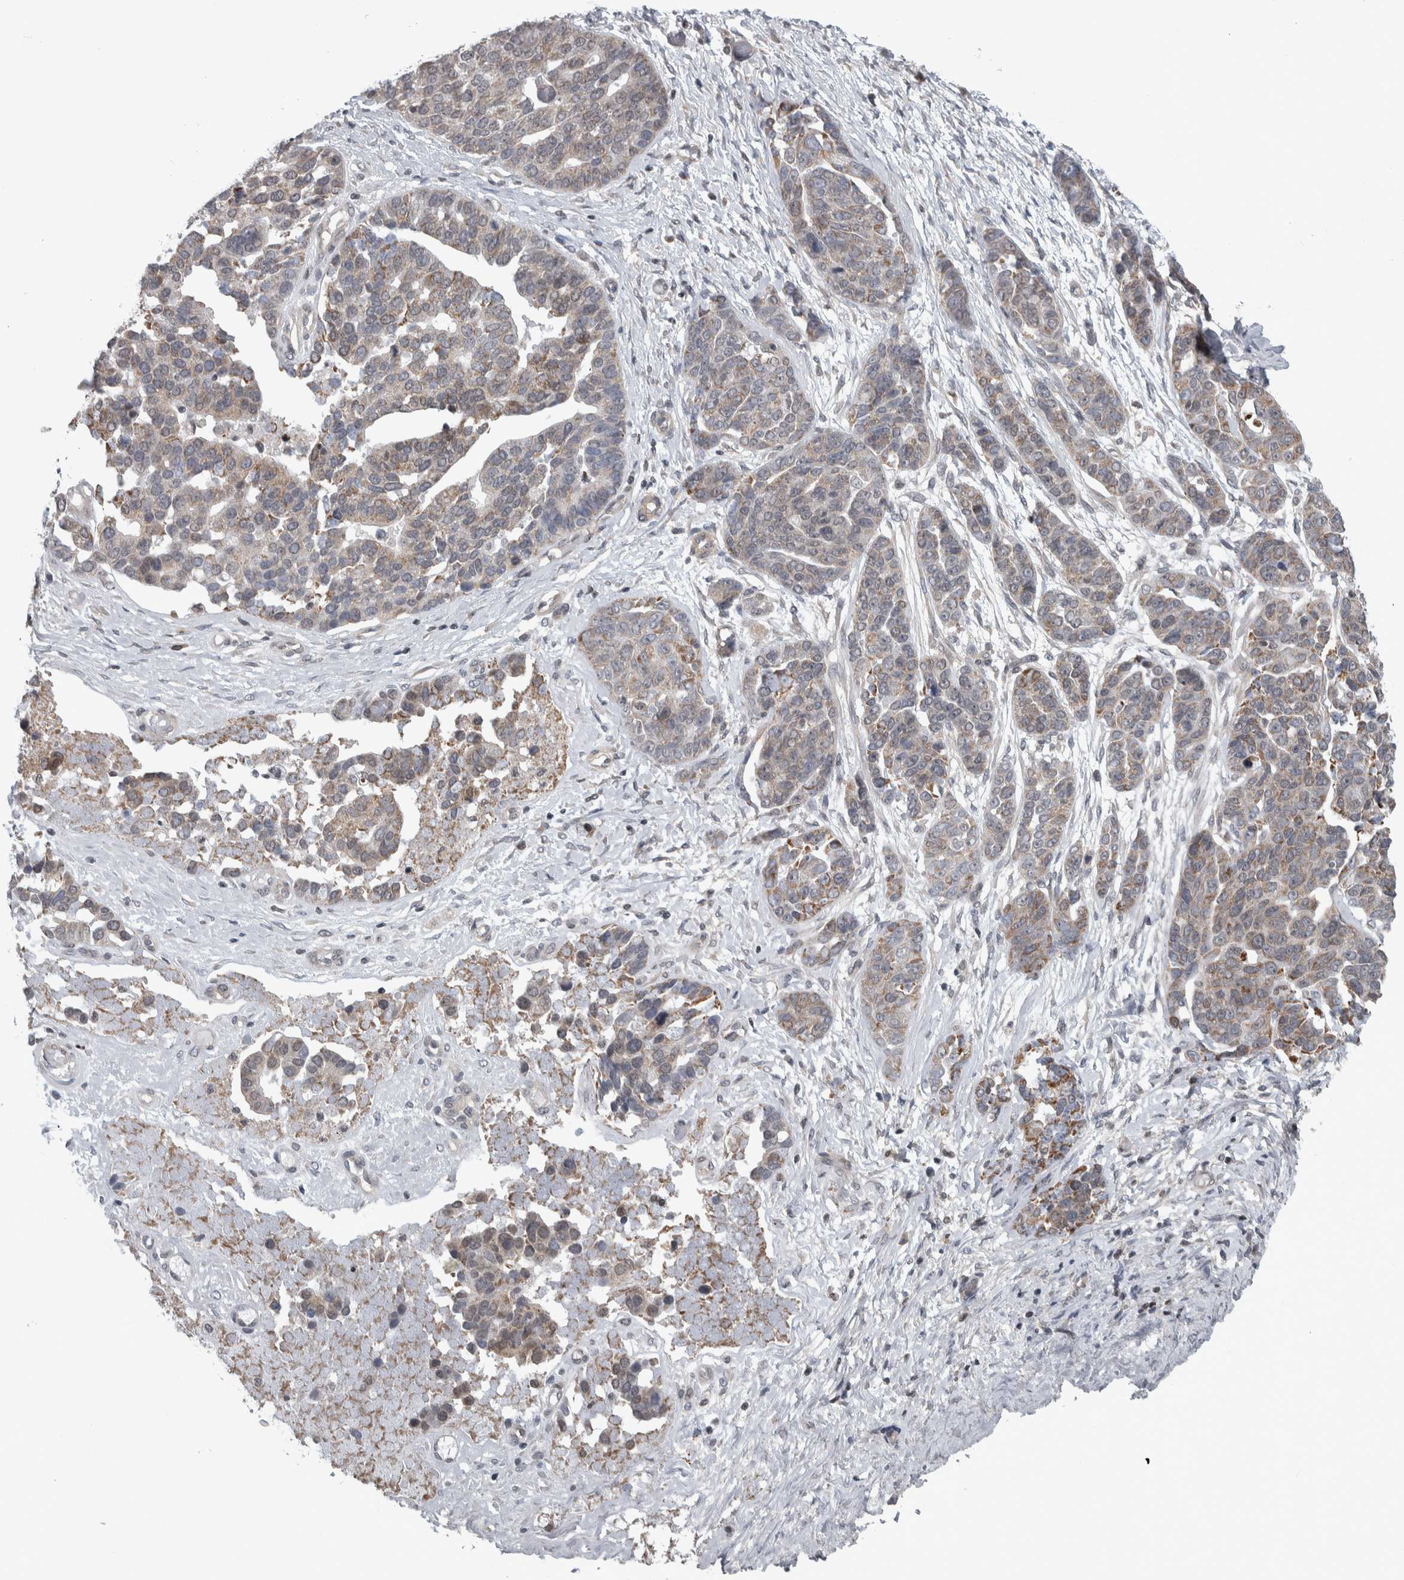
{"staining": {"intensity": "weak", "quantity": "25%-75%", "location": "cytoplasmic/membranous"}, "tissue": "ovarian cancer", "cell_type": "Tumor cells", "image_type": "cancer", "snomed": [{"axis": "morphology", "description": "Cystadenocarcinoma, serous, NOS"}, {"axis": "topography", "description": "Ovary"}], "caption": "The image shows a brown stain indicating the presence of a protein in the cytoplasmic/membranous of tumor cells in ovarian serous cystadenocarcinoma. (DAB = brown stain, brightfield microscopy at high magnification).", "gene": "CWC27", "patient": {"sex": "female", "age": 44}}